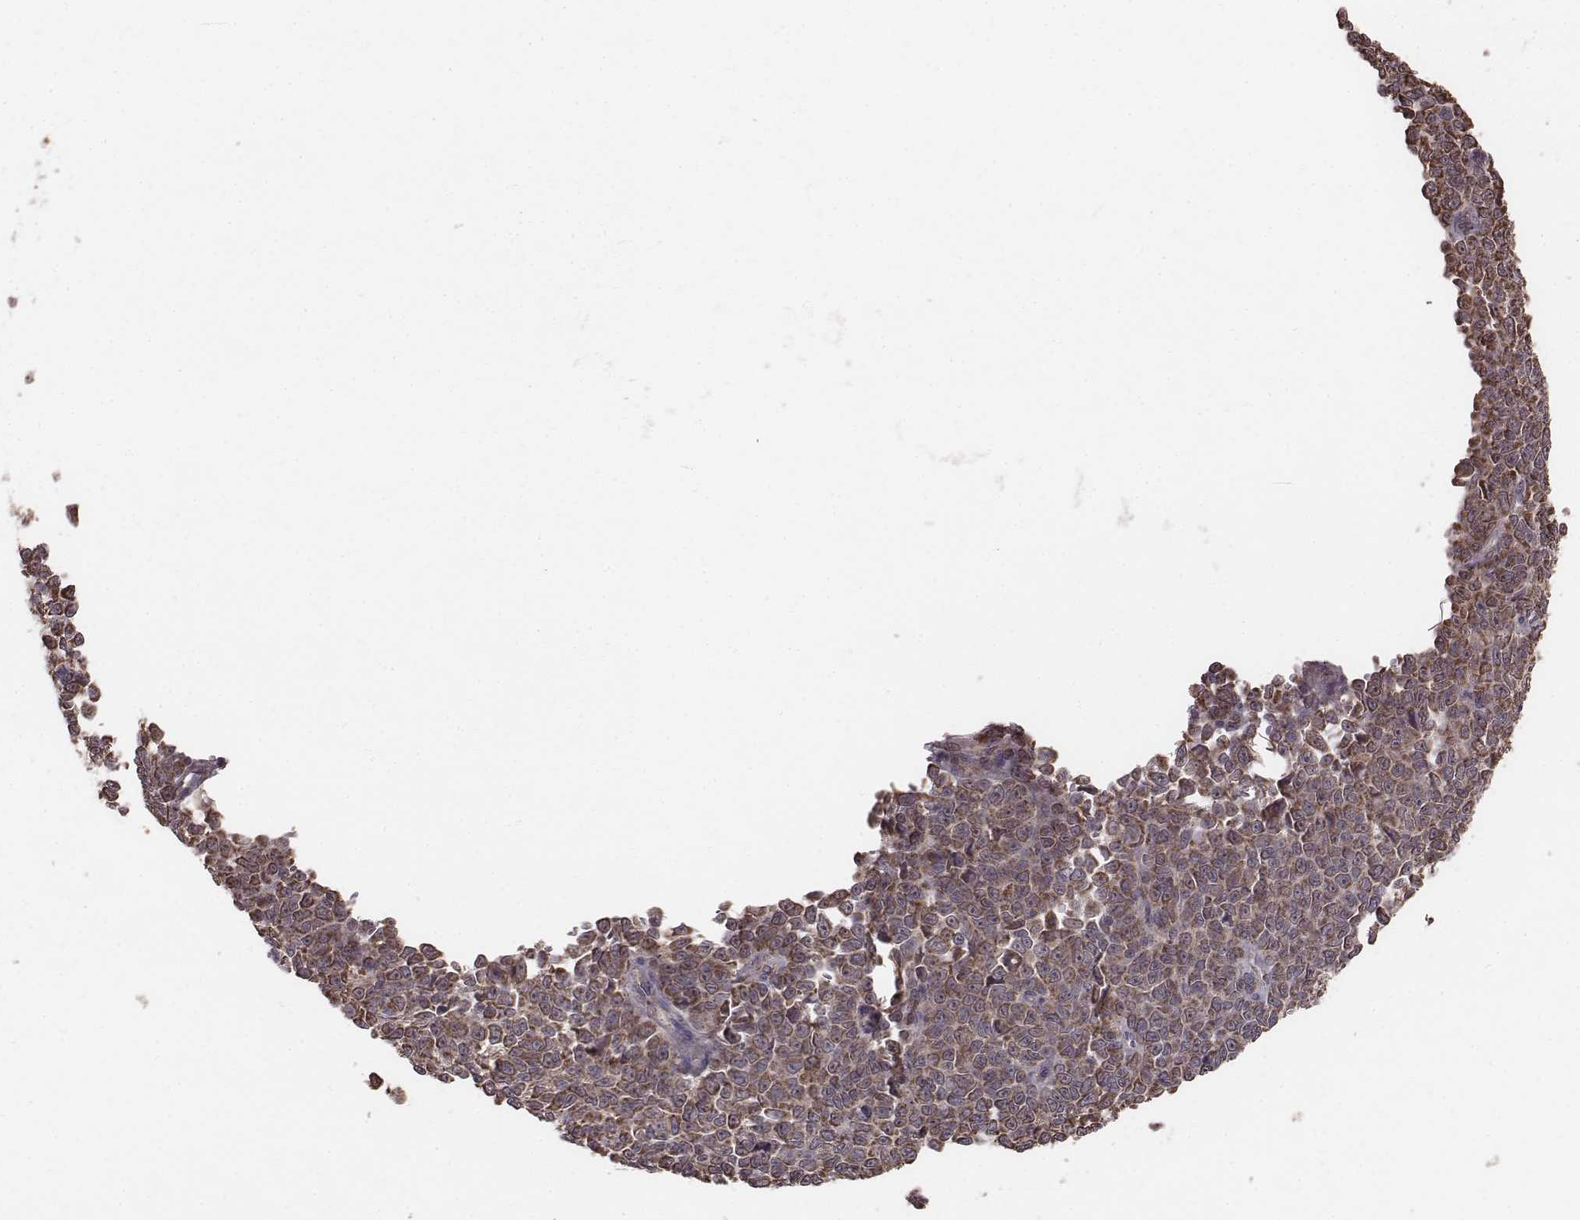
{"staining": {"intensity": "moderate", "quantity": ">75%", "location": "cytoplasmic/membranous"}, "tissue": "melanoma", "cell_type": "Tumor cells", "image_type": "cancer", "snomed": [{"axis": "morphology", "description": "Malignant melanoma, NOS"}, {"axis": "topography", "description": "Skin"}], "caption": "A brown stain shows moderate cytoplasmic/membranous positivity of a protein in human melanoma tumor cells. Nuclei are stained in blue.", "gene": "PDCD2L", "patient": {"sex": "female", "age": 95}}